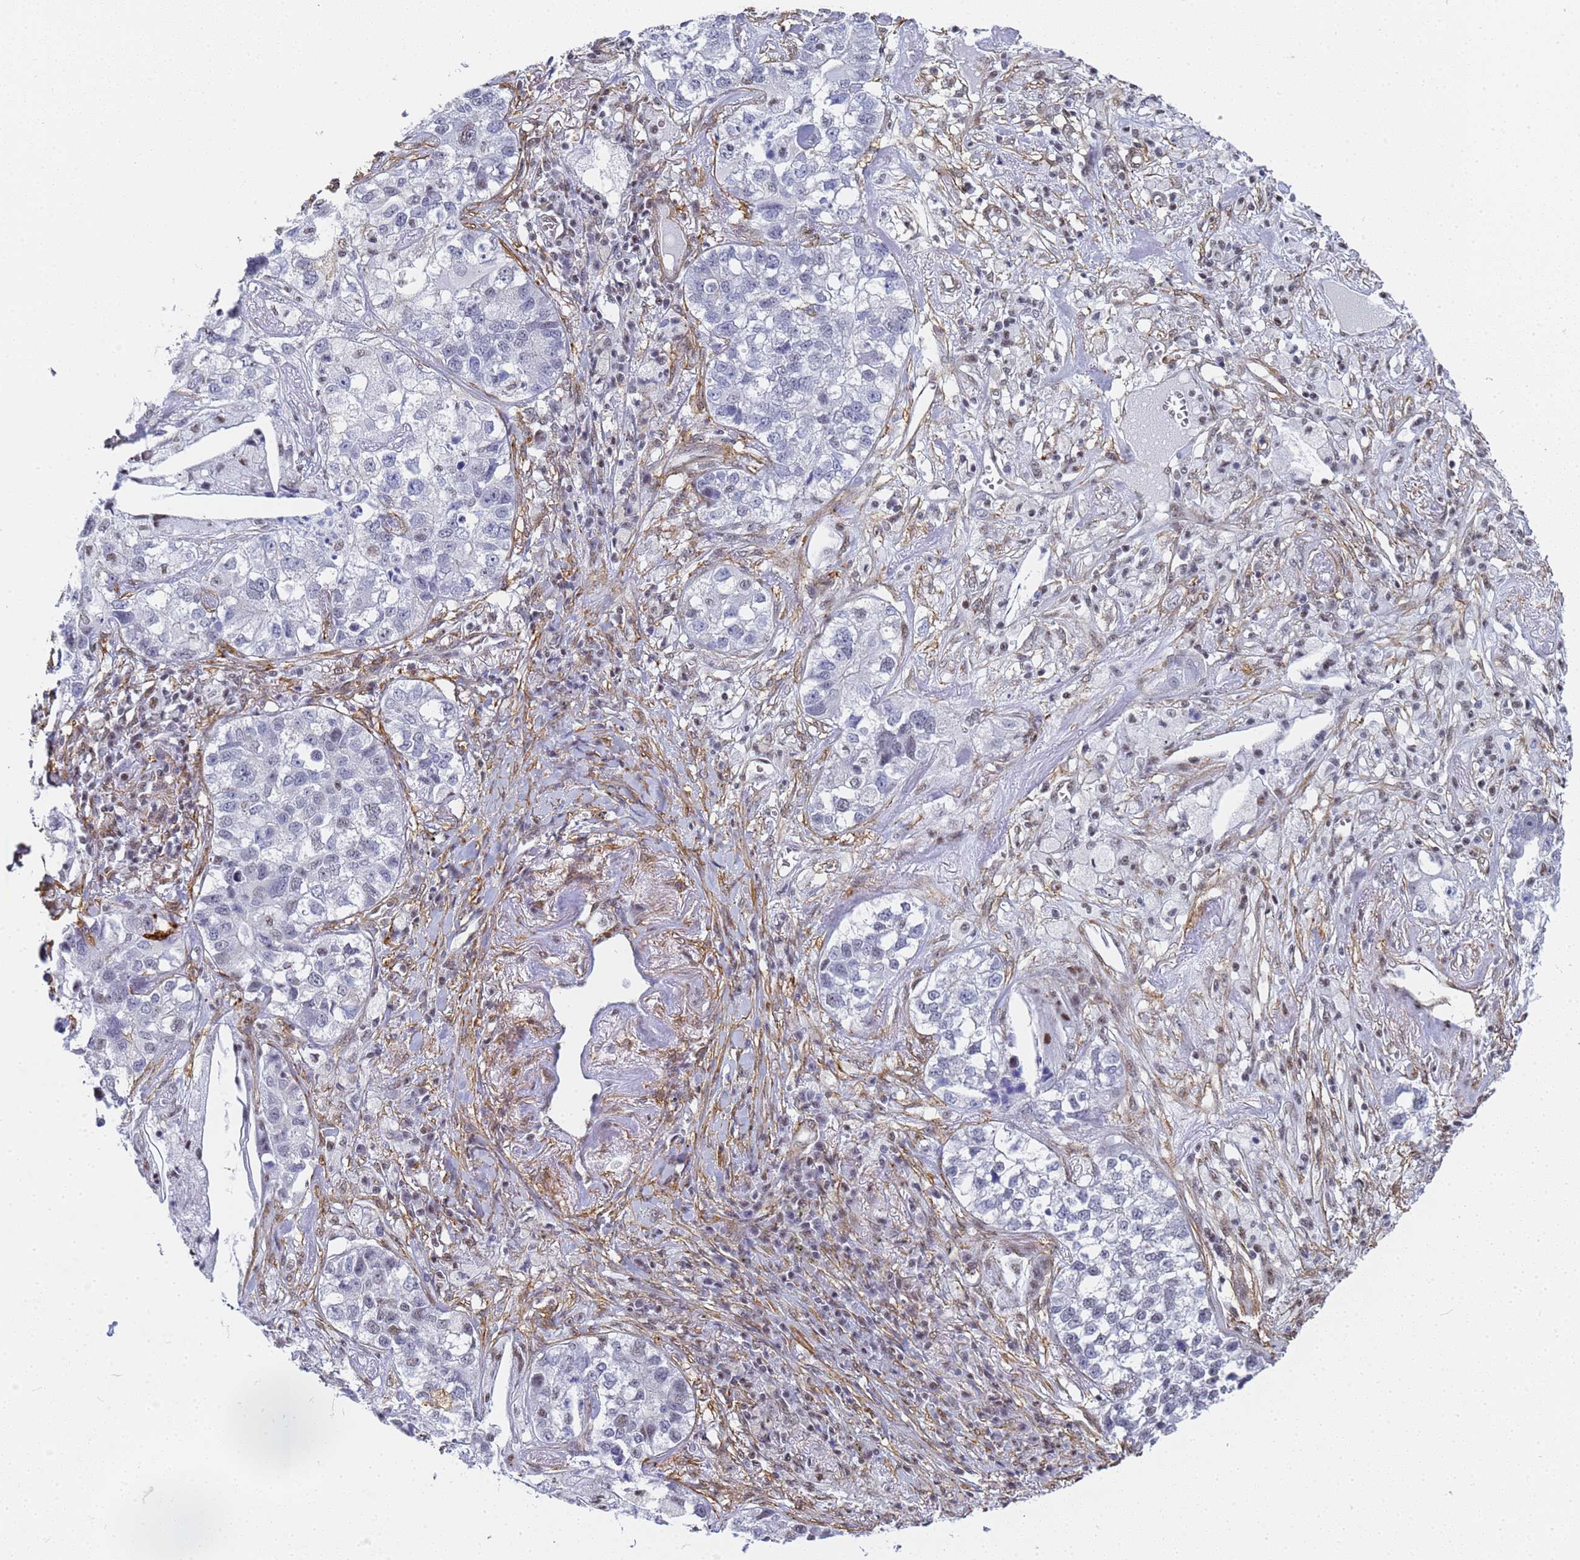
{"staining": {"intensity": "negative", "quantity": "none", "location": "none"}, "tissue": "lung cancer", "cell_type": "Tumor cells", "image_type": "cancer", "snomed": [{"axis": "morphology", "description": "Adenocarcinoma, NOS"}, {"axis": "topography", "description": "Lung"}], "caption": "A histopathology image of lung cancer stained for a protein exhibits no brown staining in tumor cells.", "gene": "PRRT4", "patient": {"sex": "male", "age": 49}}